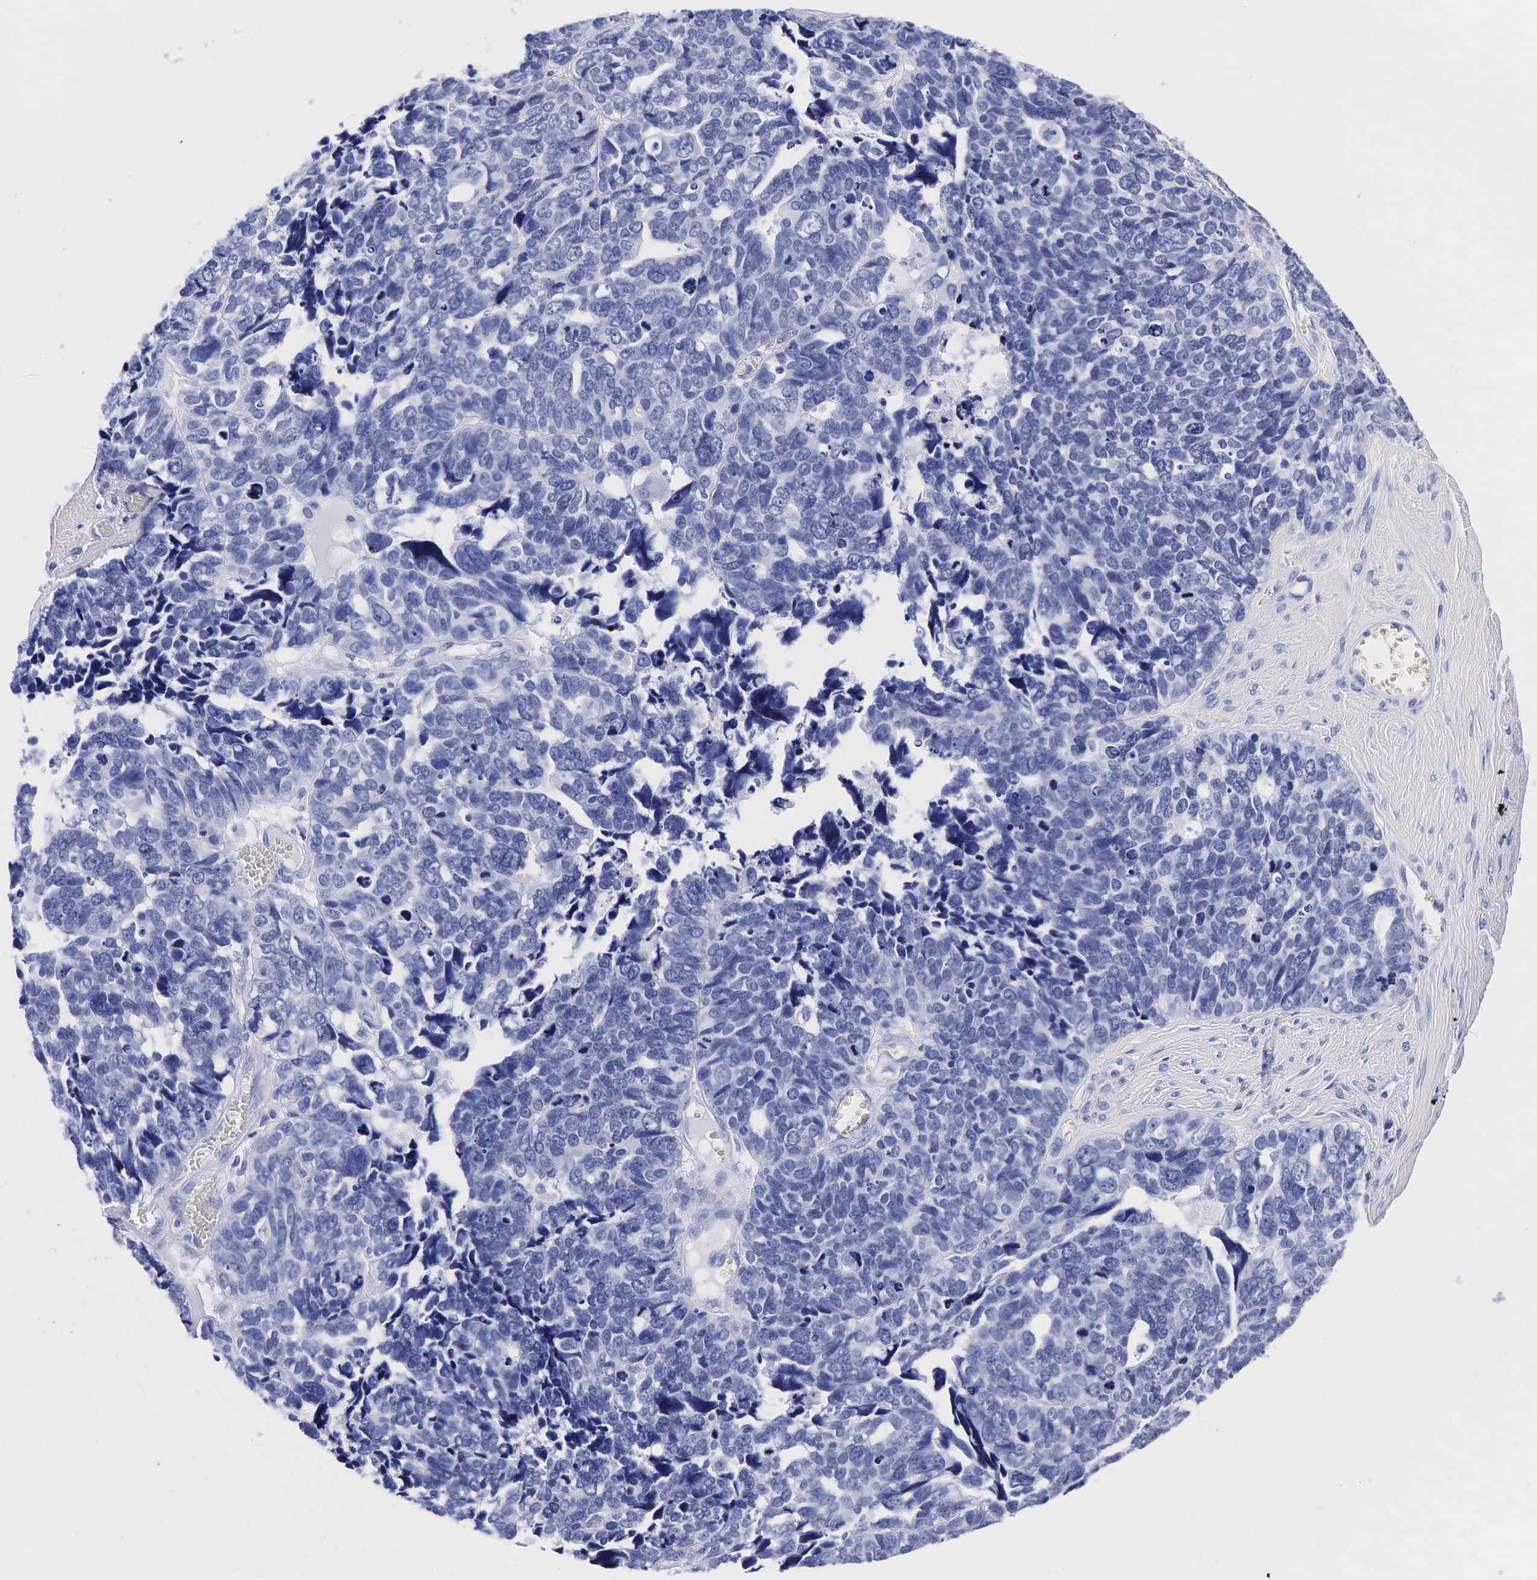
{"staining": {"intensity": "negative", "quantity": "none", "location": "none"}, "tissue": "ovarian cancer", "cell_type": "Tumor cells", "image_type": "cancer", "snomed": [{"axis": "morphology", "description": "Cystadenocarcinoma, serous, NOS"}, {"axis": "topography", "description": "Ovary"}], "caption": "A photomicrograph of human serous cystadenocarcinoma (ovarian) is negative for staining in tumor cells.", "gene": "TG", "patient": {"sex": "female", "age": 77}}